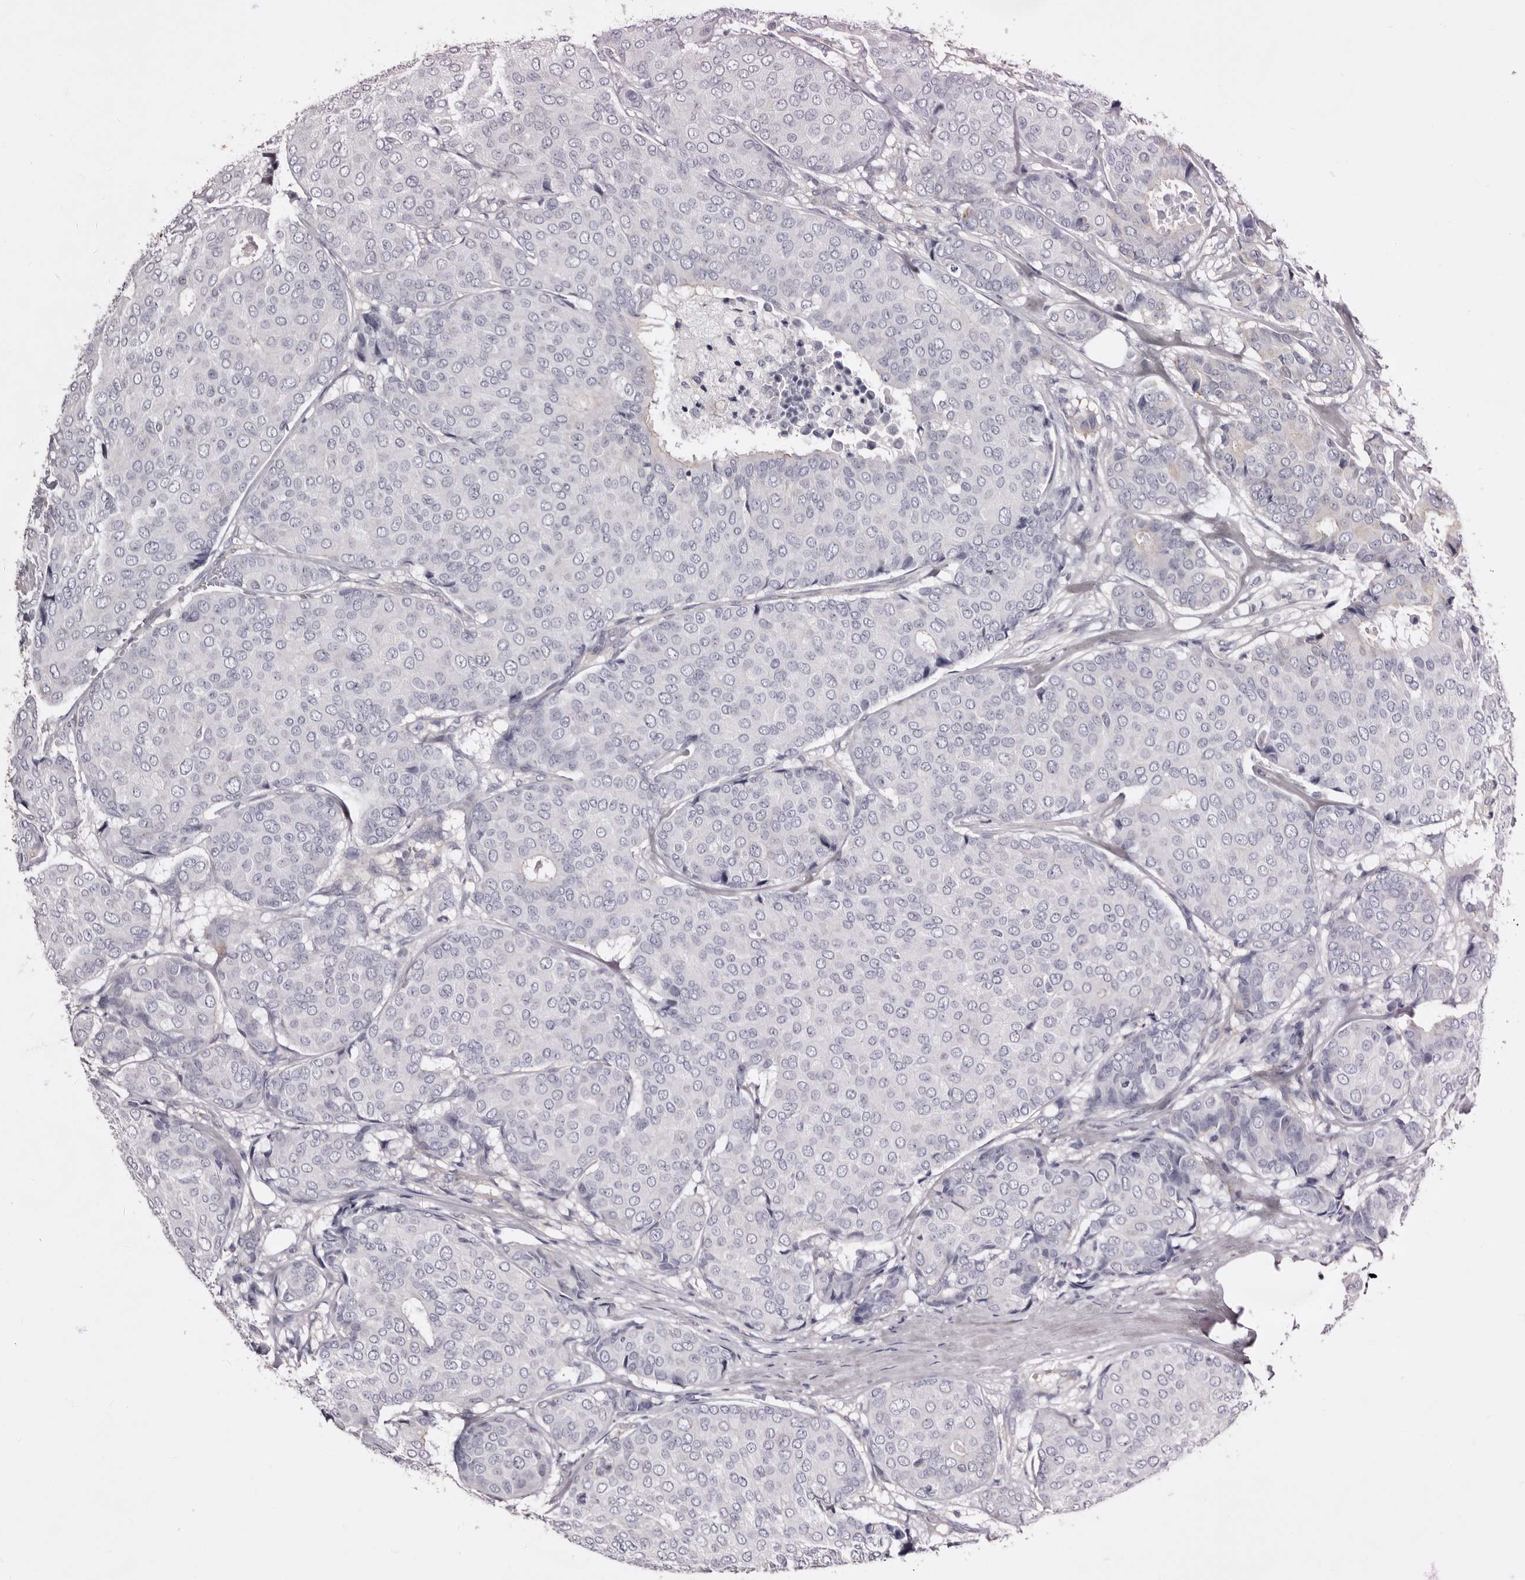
{"staining": {"intensity": "negative", "quantity": "none", "location": "none"}, "tissue": "breast cancer", "cell_type": "Tumor cells", "image_type": "cancer", "snomed": [{"axis": "morphology", "description": "Duct carcinoma"}, {"axis": "topography", "description": "Breast"}], "caption": "This is an IHC image of human infiltrating ductal carcinoma (breast). There is no expression in tumor cells.", "gene": "LAD1", "patient": {"sex": "female", "age": 75}}